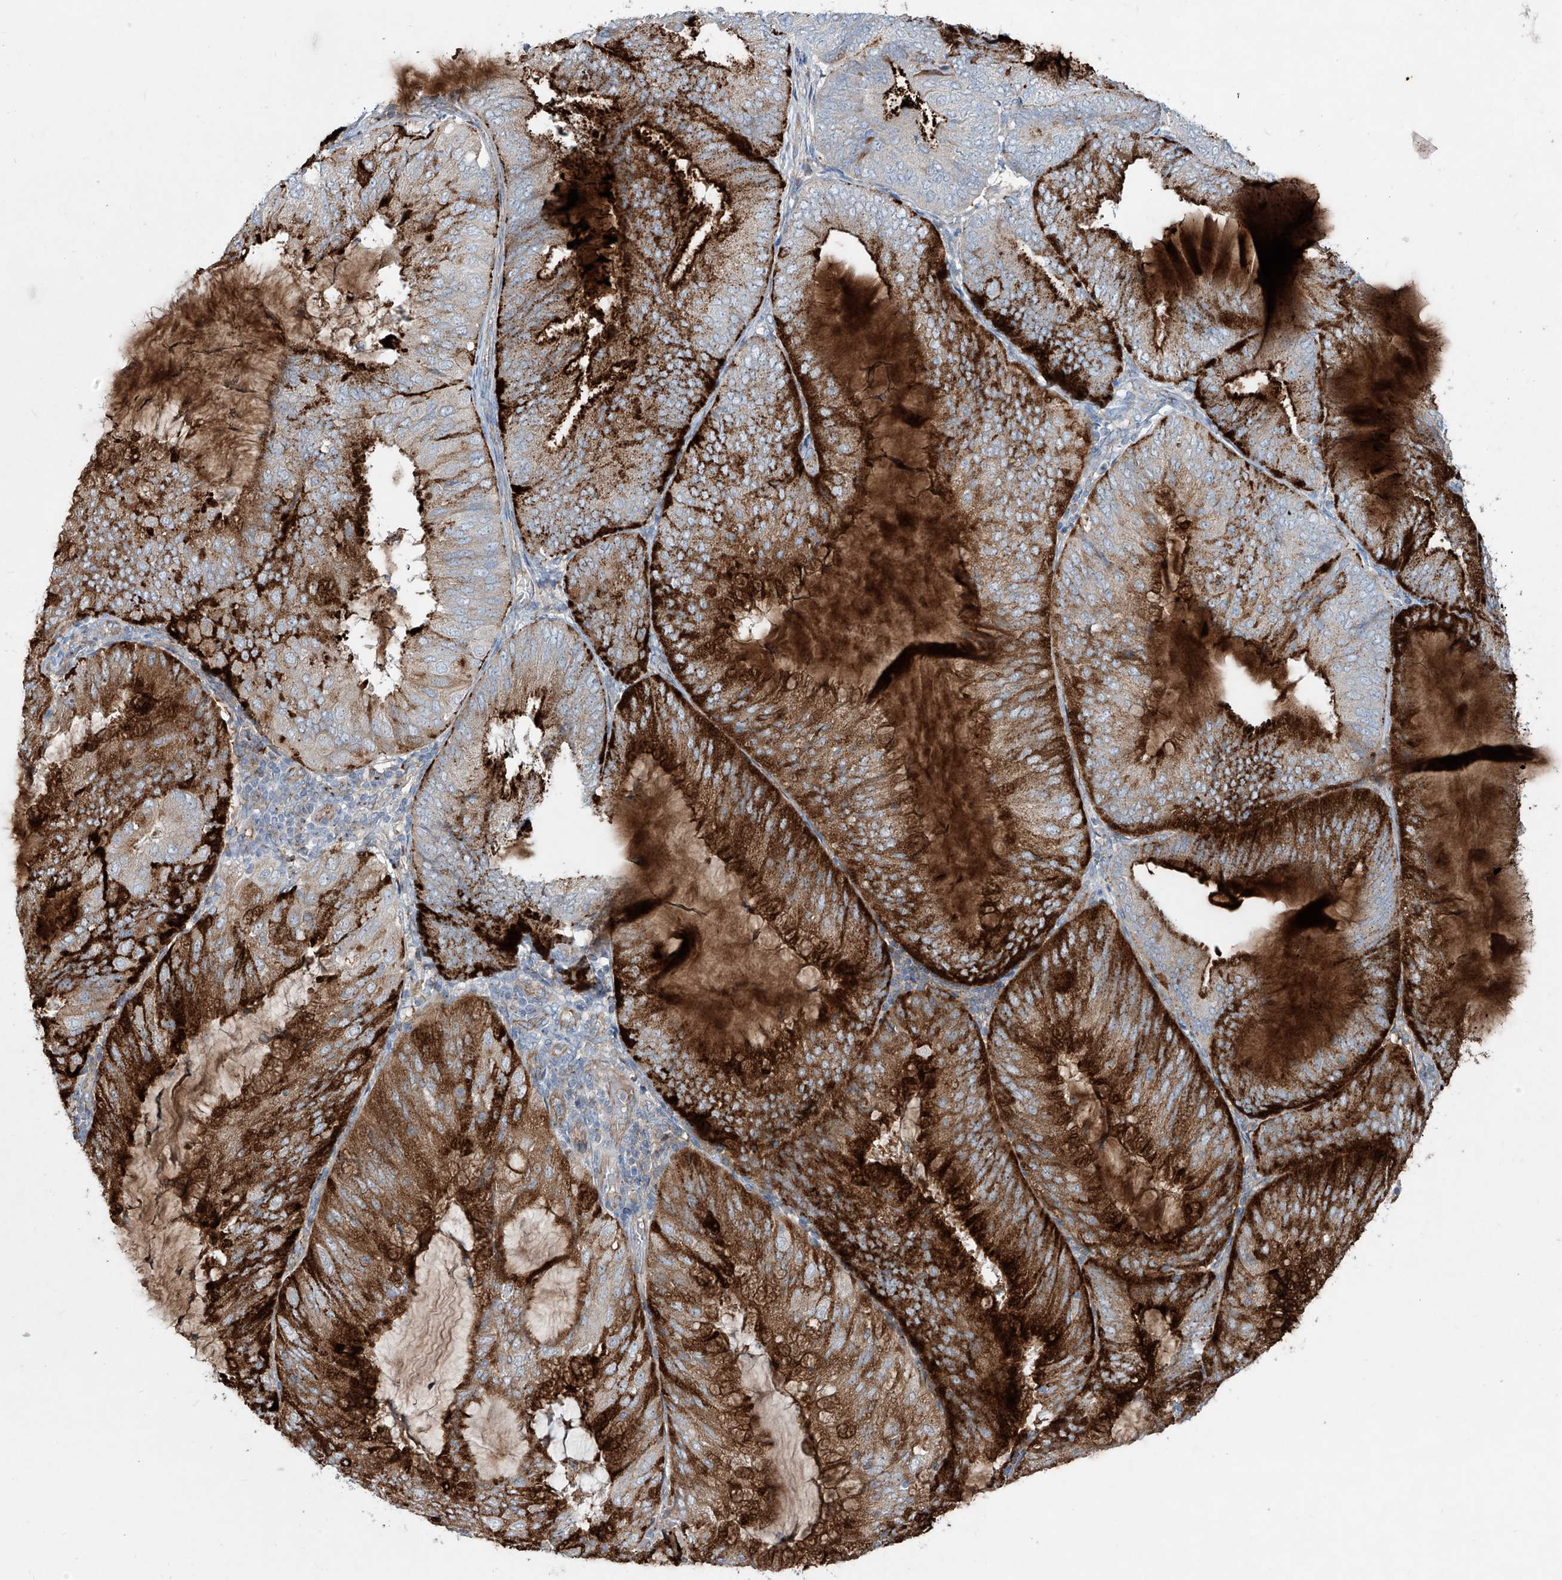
{"staining": {"intensity": "strong", "quantity": ">75%", "location": "cytoplasmic/membranous"}, "tissue": "endometrial cancer", "cell_type": "Tumor cells", "image_type": "cancer", "snomed": [{"axis": "morphology", "description": "Adenocarcinoma, NOS"}, {"axis": "topography", "description": "Endometrium"}], "caption": "Human endometrial cancer (adenocarcinoma) stained with a protein marker reveals strong staining in tumor cells.", "gene": "CDH5", "patient": {"sex": "female", "age": 81}}